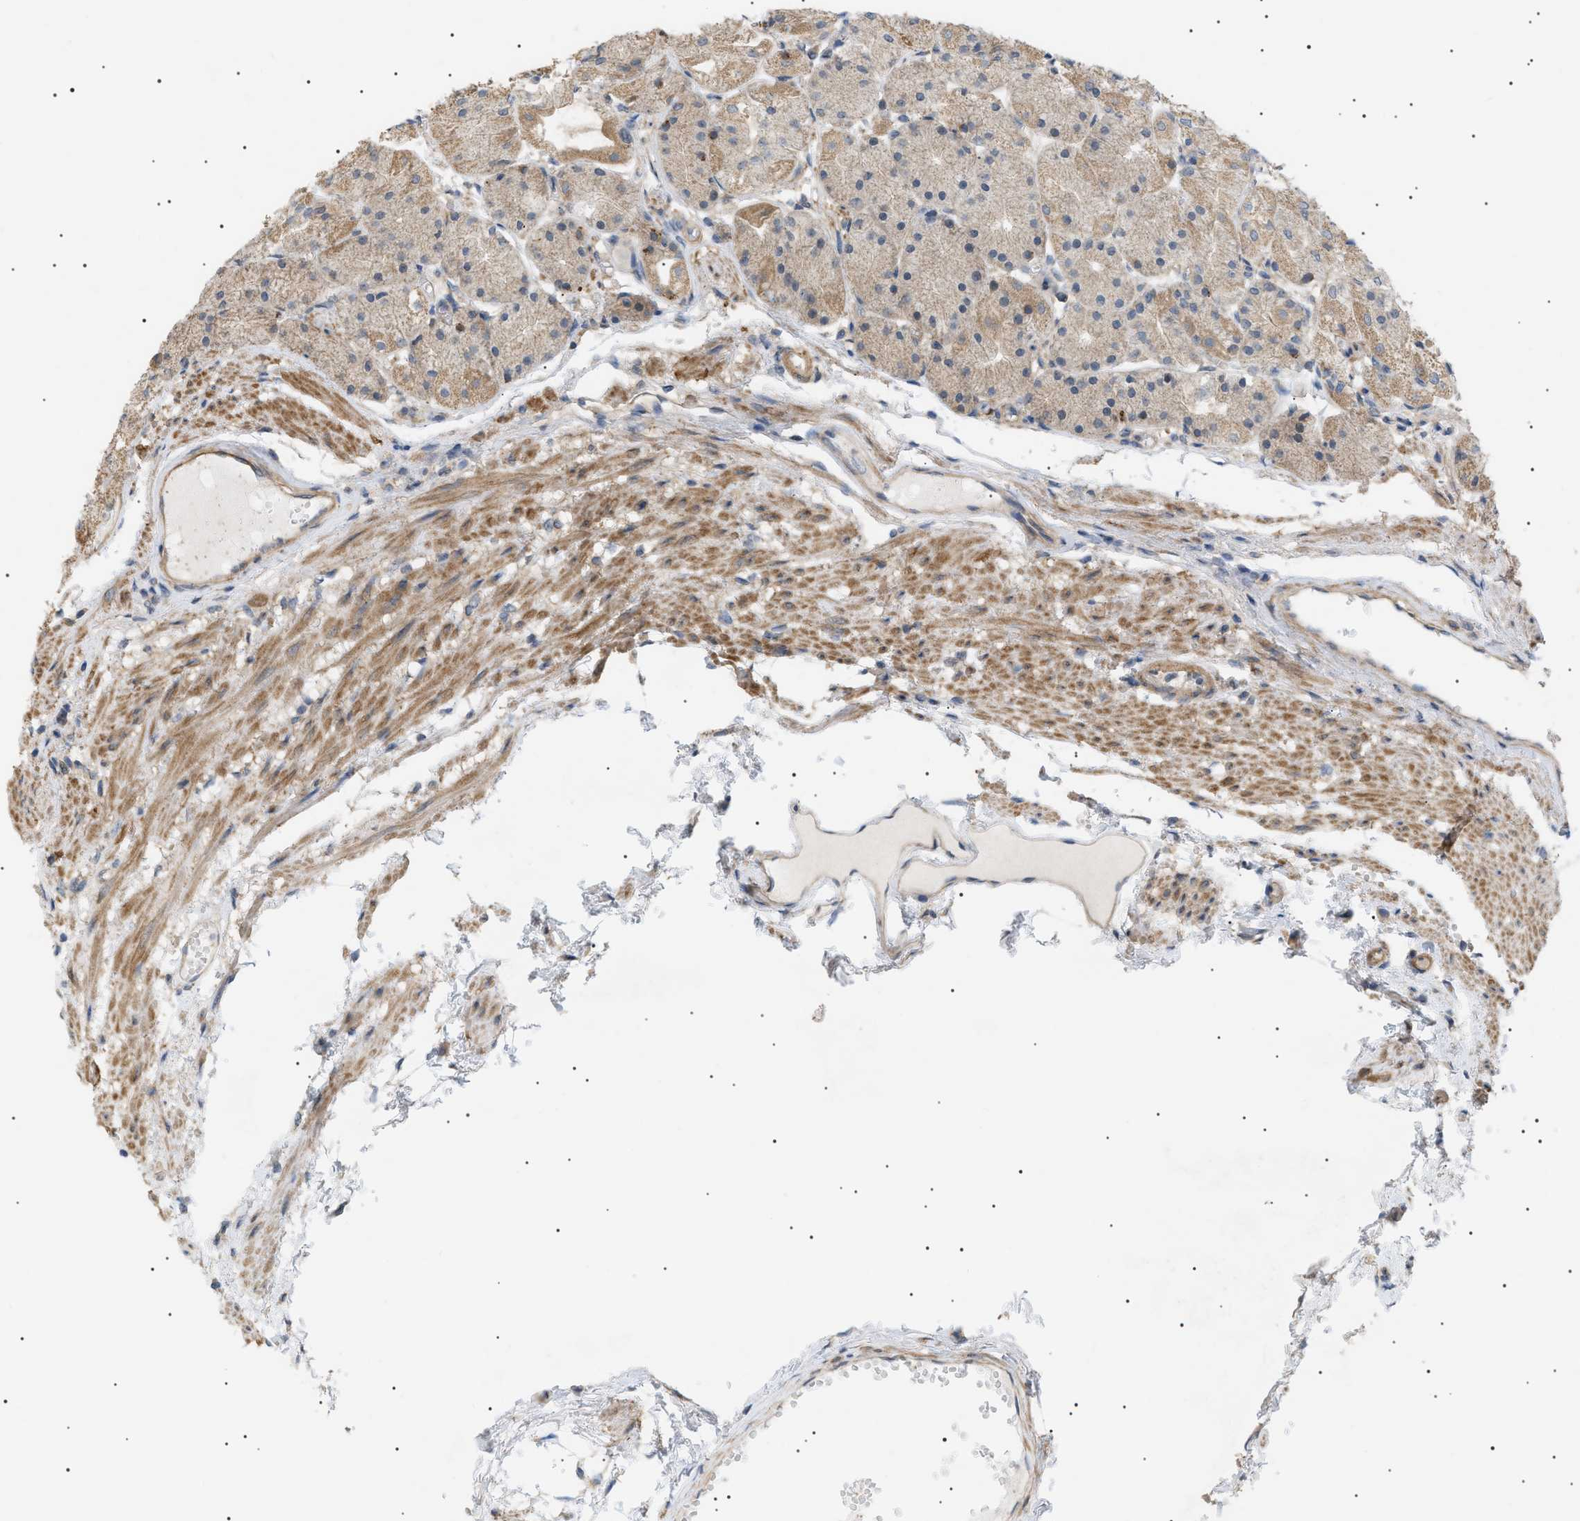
{"staining": {"intensity": "weak", "quantity": ">75%", "location": "cytoplasmic/membranous"}, "tissue": "stomach", "cell_type": "Glandular cells", "image_type": "normal", "snomed": [{"axis": "morphology", "description": "Normal tissue, NOS"}, {"axis": "topography", "description": "Stomach, upper"}], "caption": "High-power microscopy captured an immunohistochemistry (IHC) image of unremarkable stomach, revealing weak cytoplasmic/membranous staining in about >75% of glandular cells.", "gene": "IRS2", "patient": {"sex": "male", "age": 72}}